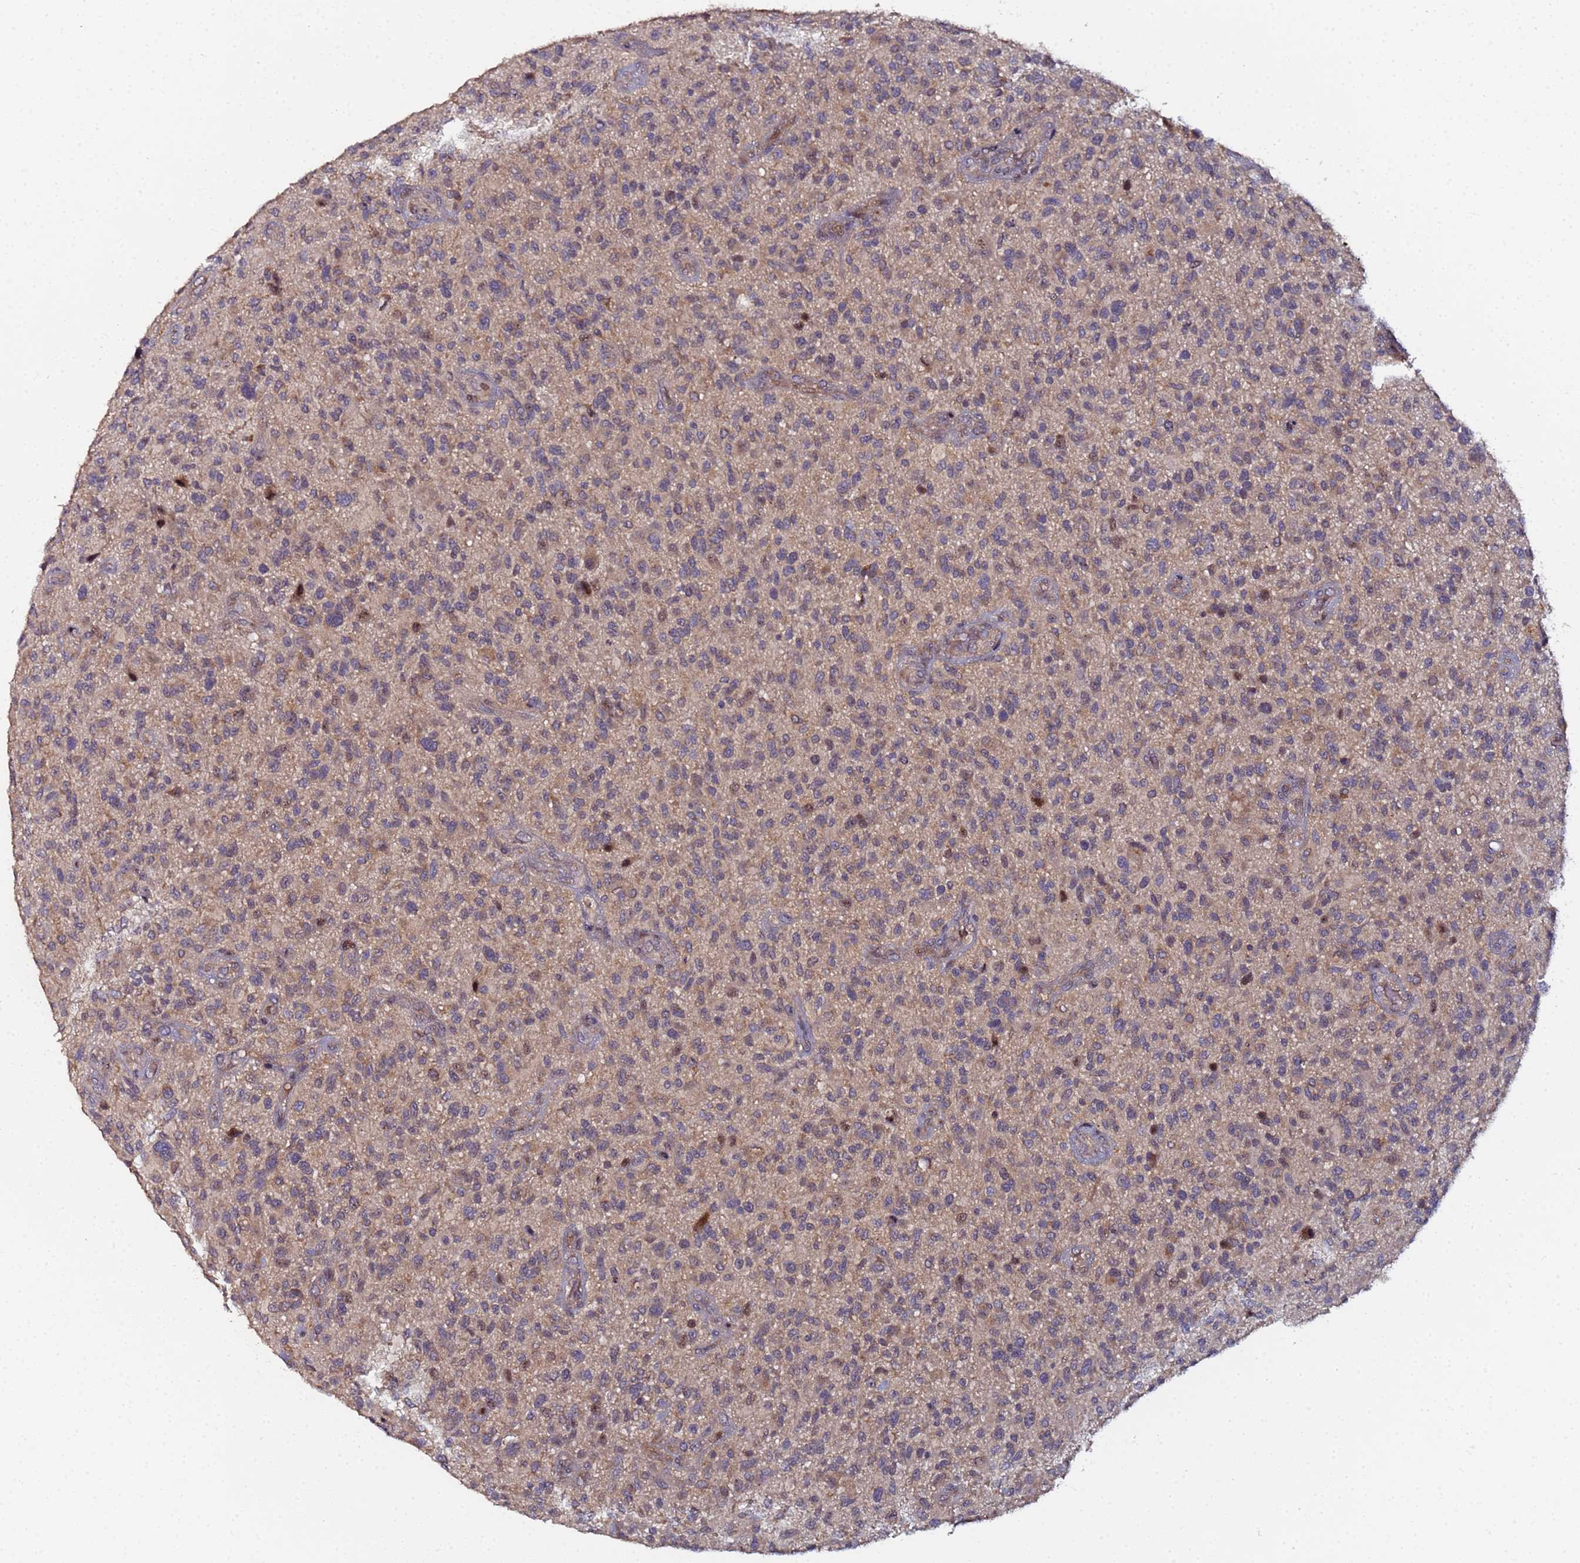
{"staining": {"intensity": "moderate", "quantity": "<25%", "location": "cytoplasmic/membranous,nuclear"}, "tissue": "glioma", "cell_type": "Tumor cells", "image_type": "cancer", "snomed": [{"axis": "morphology", "description": "Glioma, malignant, High grade"}, {"axis": "topography", "description": "Brain"}], "caption": "Immunohistochemical staining of human glioma demonstrates moderate cytoplasmic/membranous and nuclear protein expression in approximately <25% of tumor cells.", "gene": "OSER1", "patient": {"sex": "male", "age": 47}}